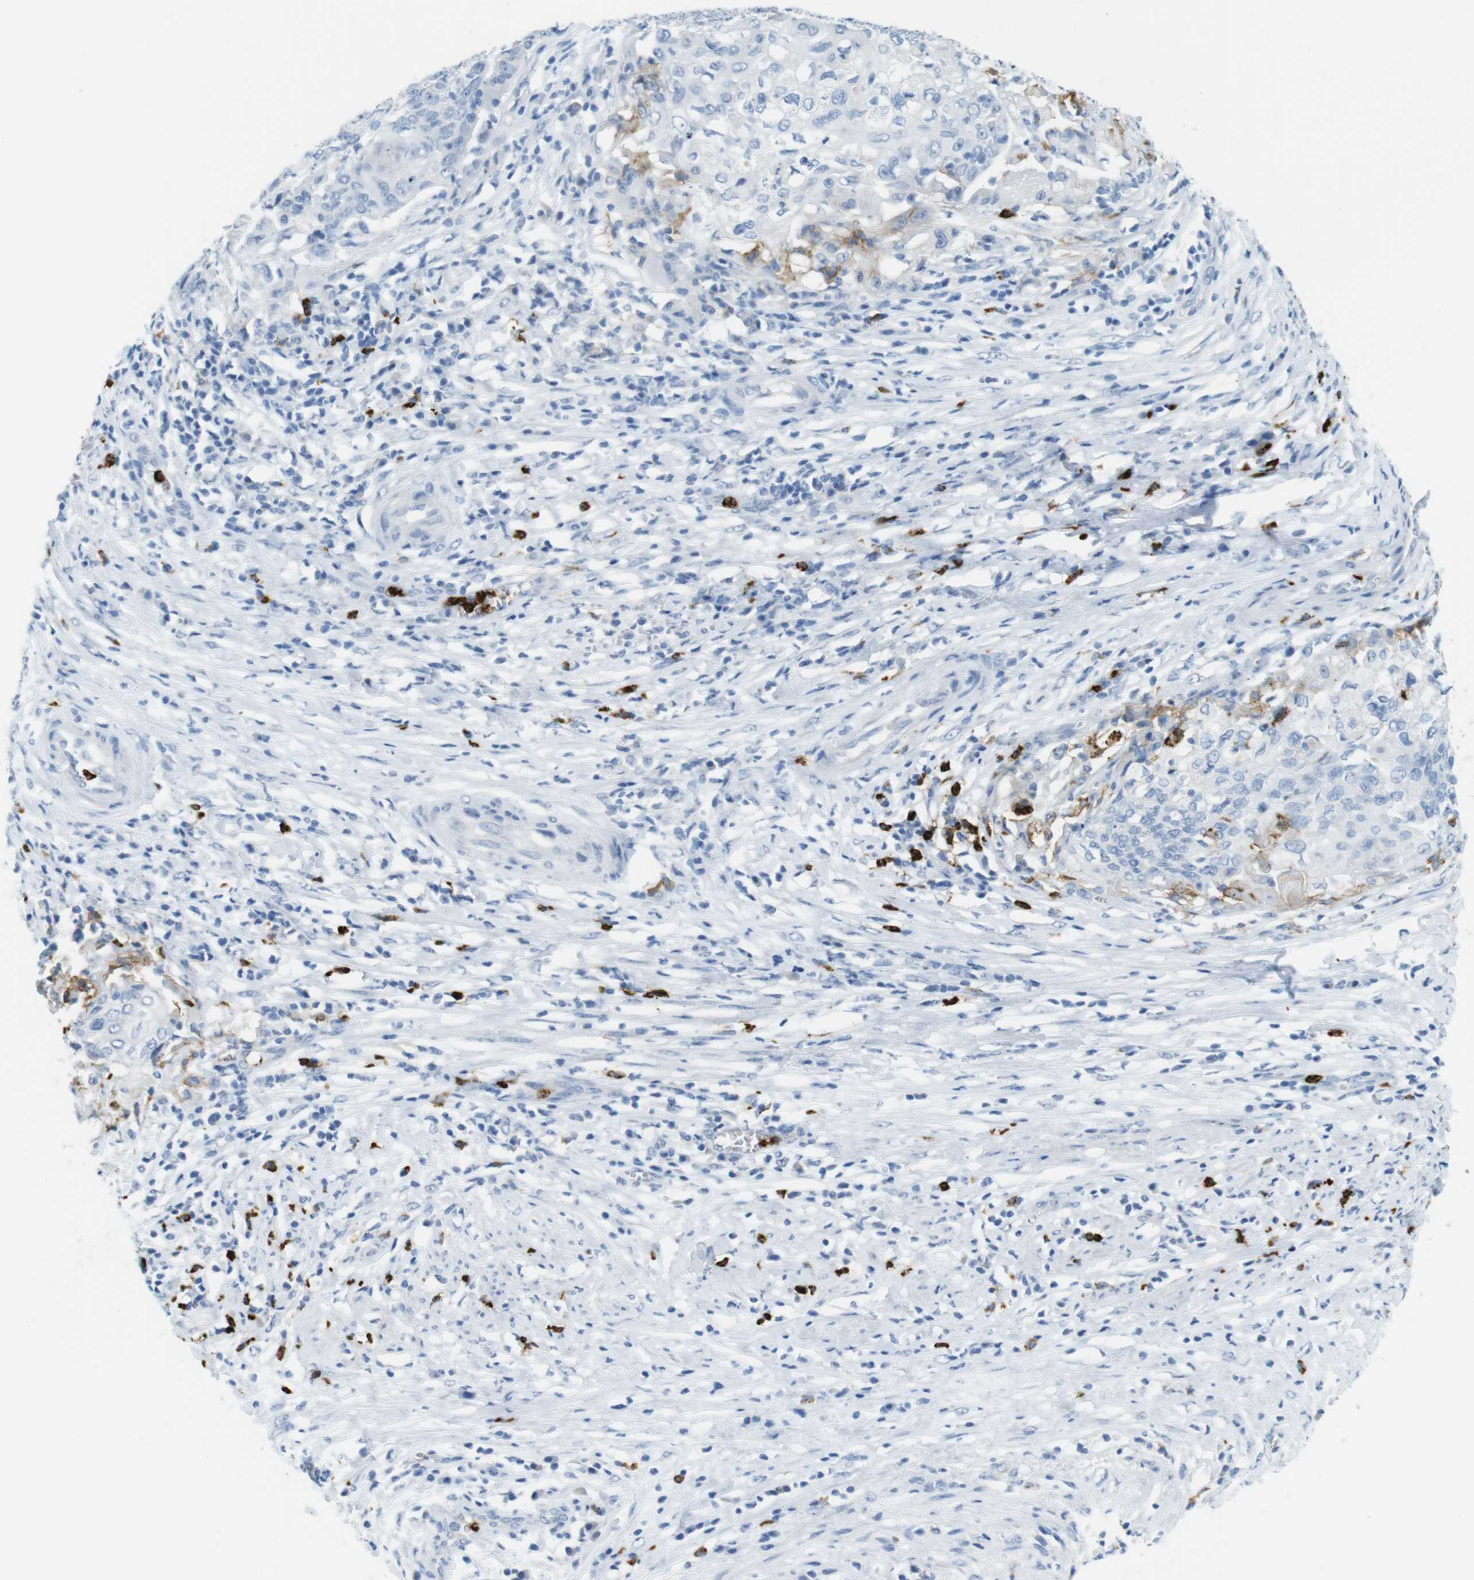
{"staining": {"intensity": "negative", "quantity": "none", "location": "none"}, "tissue": "cervical cancer", "cell_type": "Tumor cells", "image_type": "cancer", "snomed": [{"axis": "morphology", "description": "Squamous cell carcinoma, NOS"}, {"axis": "topography", "description": "Cervix"}], "caption": "Immunohistochemistry (IHC) histopathology image of cervical cancer (squamous cell carcinoma) stained for a protein (brown), which reveals no staining in tumor cells.", "gene": "MCEMP1", "patient": {"sex": "female", "age": 39}}